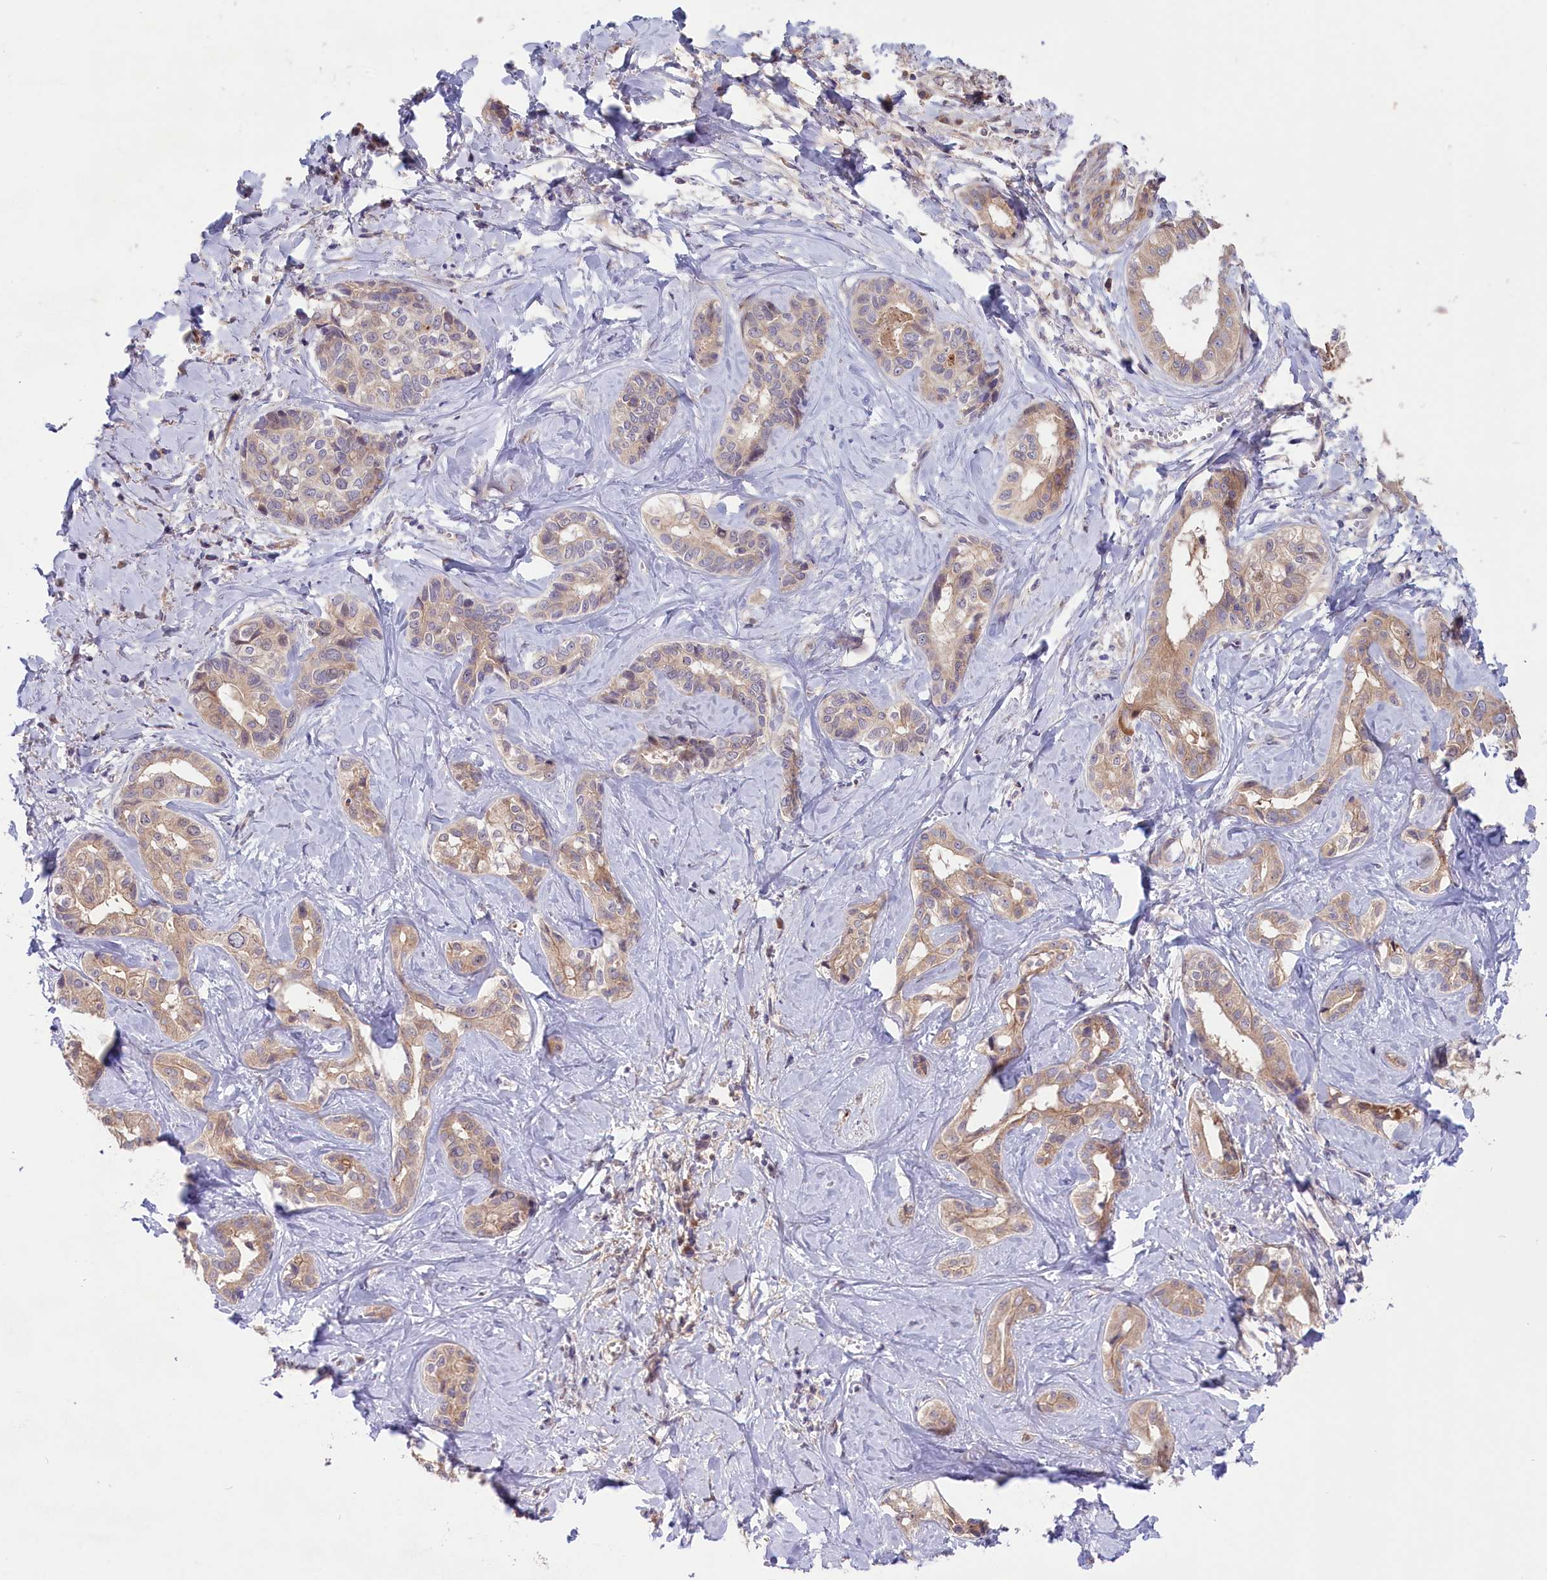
{"staining": {"intensity": "weak", "quantity": "<25%", "location": "cytoplasmic/membranous"}, "tissue": "liver cancer", "cell_type": "Tumor cells", "image_type": "cancer", "snomed": [{"axis": "morphology", "description": "Cholangiocarcinoma"}, {"axis": "topography", "description": "Liver"}], "caption": "Photomicrograph shows no protein staining in tumor cells of liver cancer tissue.", "gene": "COG8", "patient": {"sex": "female", "age": 77}}